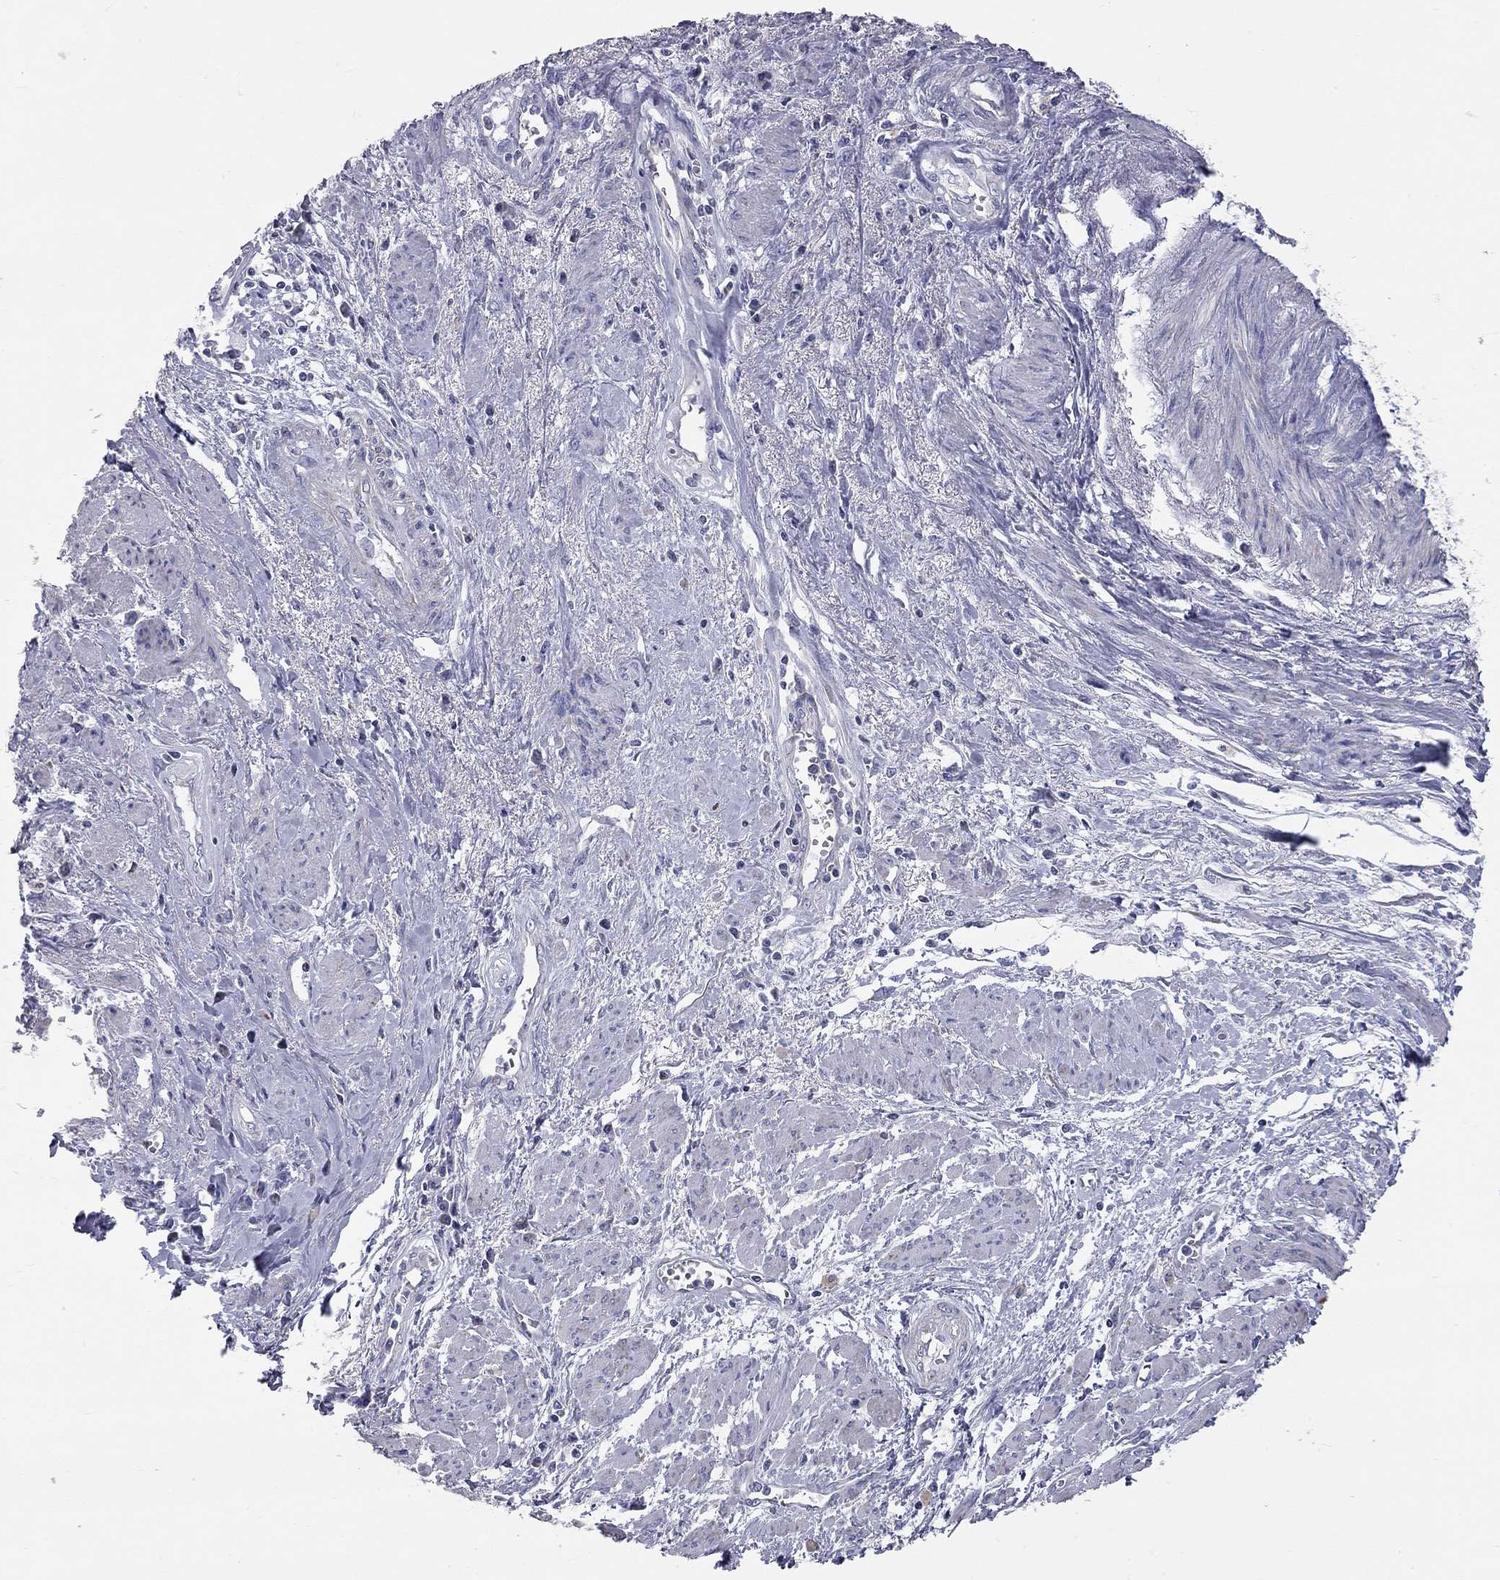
{"staining": {"intensity": "negative", "quantity": "none", "location": "none"}, "tissue": "cervical cancer", "cell_type": "Tumor cells", "image_type": "cancer", "snomed": [{"axis": "morphology", "description": "Squamous cell carcinoma, NOS"}, {"axis": "topography", "description": "Cervix"}], "caption": "Histopathology image shows no protein expression in tumor cells of cervical squamous cell carcinoma tissue.", "gene": "CFAP161", "patient": {"sex": "female", "age": 58}}